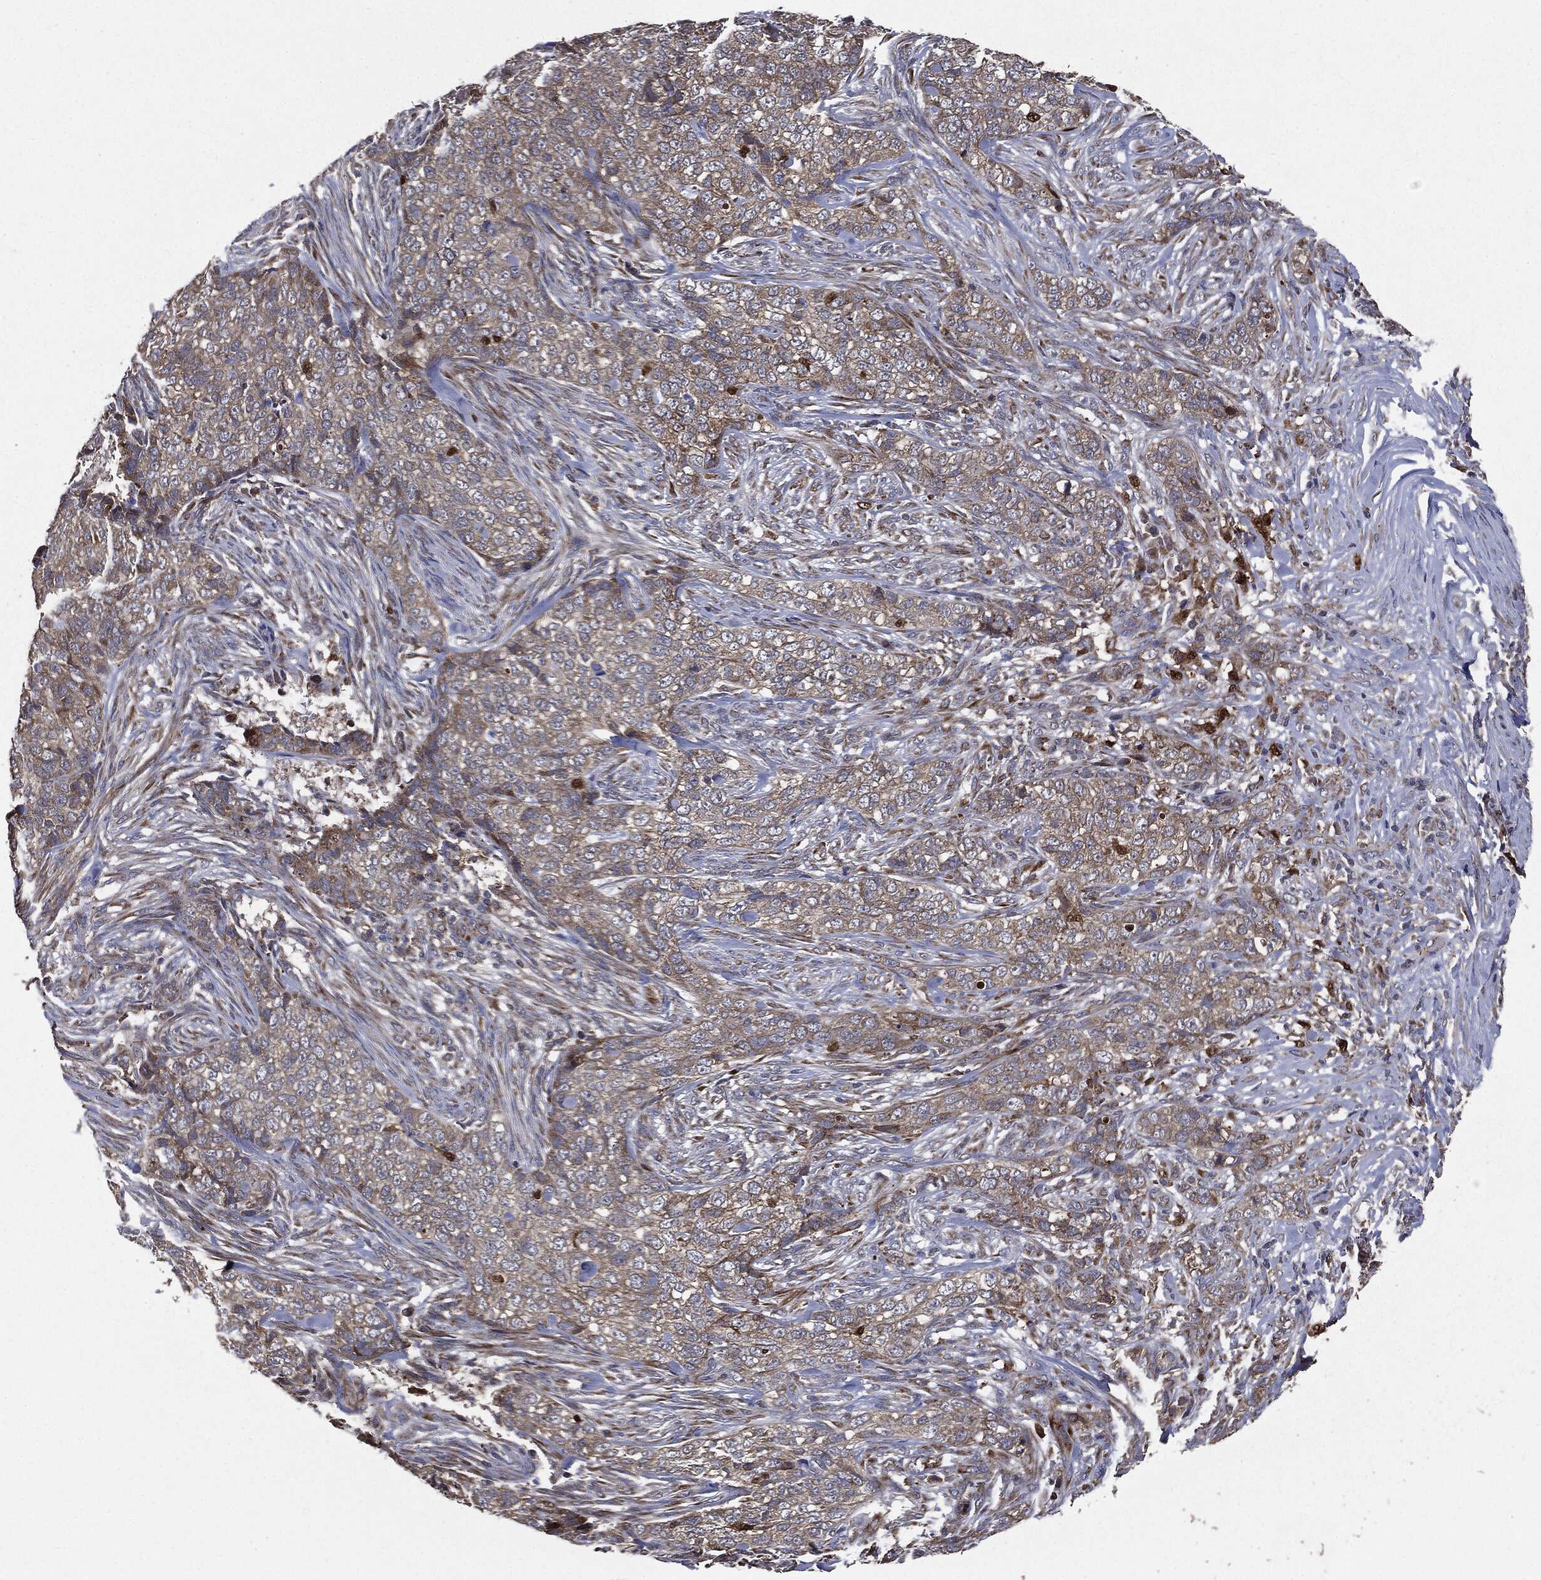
{"staining": {"intensity": "moderate", "quantity": "25%-75%", "location": "cytoplasmic/membranous"}, "tissue": "skin cancer", "cell_type": "Tumor cells", "image_type": "cancer", "snomed": [{"axis": "morphology", "description": "Basal cell carcinoma"}, {"axis": "topography", "description": "Skin"}], "caption": "Moderate cytoplasmic/membranous expression for a protein is appreciated in about 25%-75% of tumor cells of skin cancer using immunohistochemistry (IHC).", "gene": "PLOD3", "patient": {"sex": "female", "age": 69}}